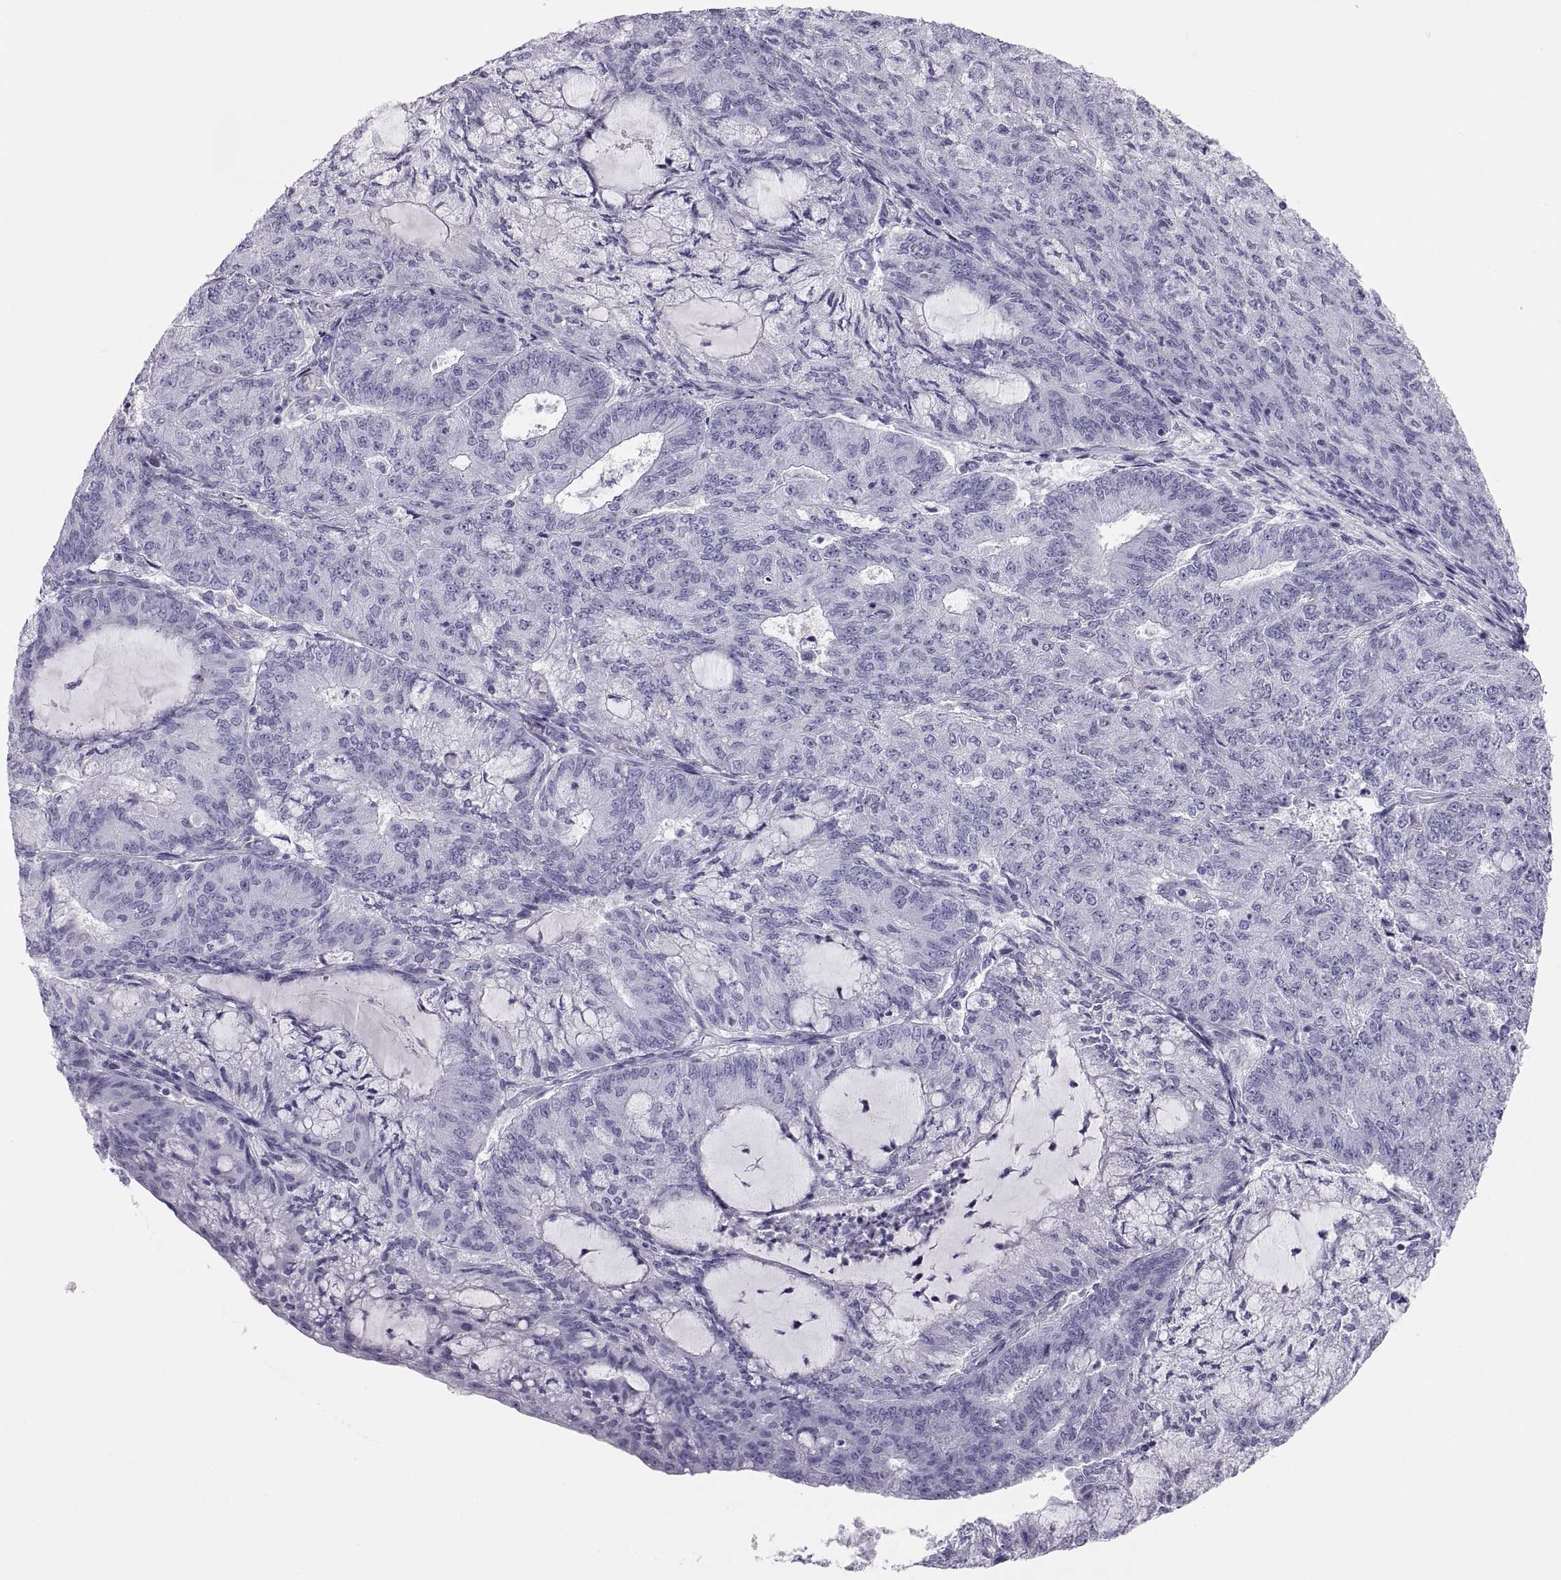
{"staining": {"intensity": "negative", "quantity": "none", "location": "none"}, "tissue": "endometrial cancer", "cell_type": "Tumor cells", "image_type": "cancer", "snomed": [{"axis": "morphology", "description": "Adenocarcinoma, NOS"}, {"axis": "topography", "description": "Endometrium"}], "caption": "IHC image of human endometrial cancer (adenocarcinoma) stained for a protein (brown), which exhibits no positivity in tumor cells. The staining is performed using DAB brown chromogen with nuclei counter-stained in using hematoxylin.", "gene": "PAX2", "patient": {"sex": "female", "age": 82}}